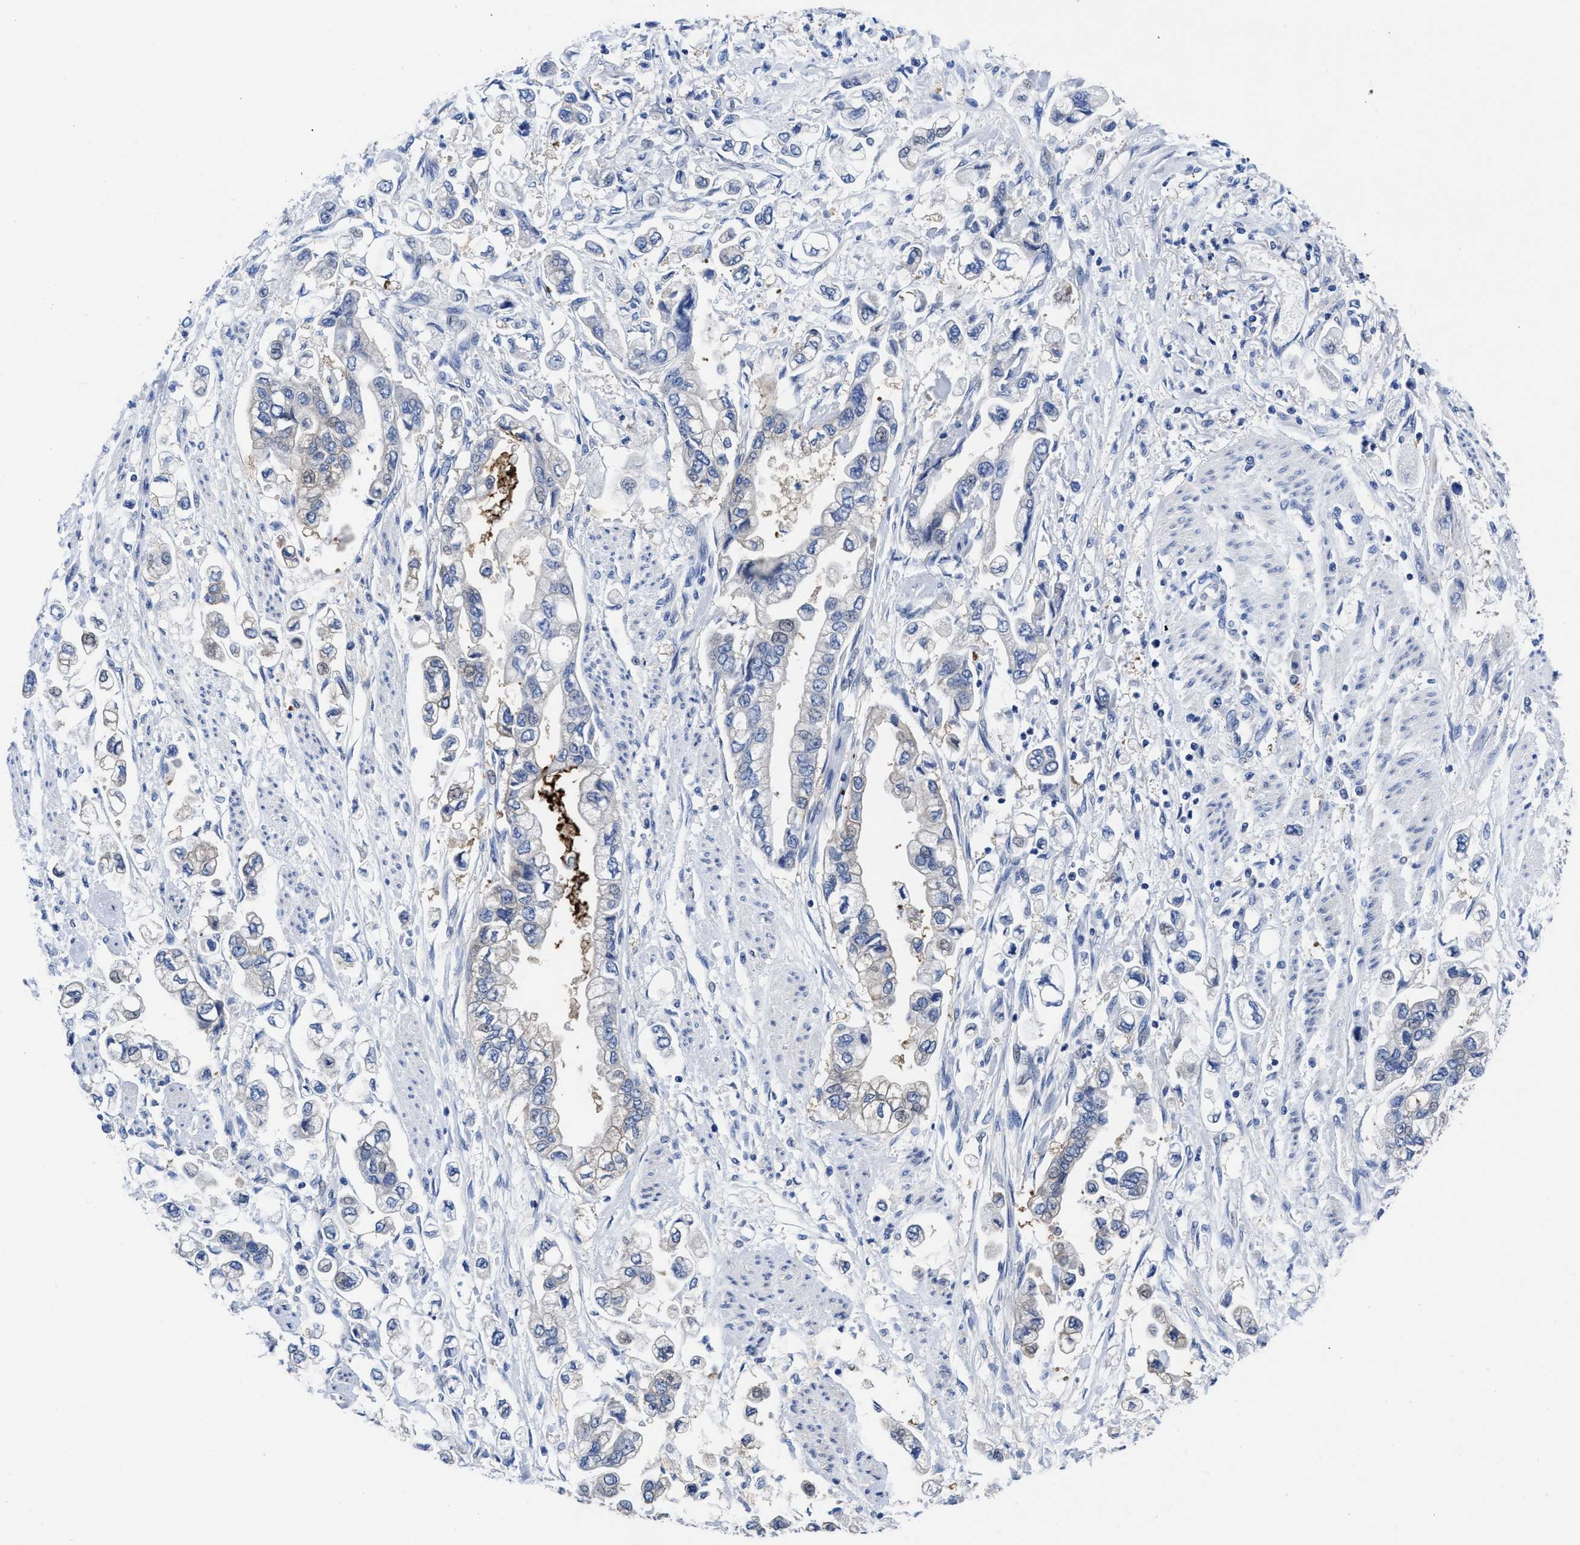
{"staining": {"intensity": "negative", "quantity": "none", "location": "none"}, "tissue": "stomach cancer", "cell_type": "Tumor cells", "image_type": "cancer", "snomed": [{"axis": "morphology", "description": "Normal tissue, NOS"}, {"axis": "morphology", "description": "Adenocarcinoma, NOS"}, {"axis": "topography", "description": "Stomach"}], "caption": "Immunohistochemistry (IHC) histopathology image of neoplastic tissue: human stomach adenocarcinoma stained with DAB shows no significant protein expression in tumor cells.", "gene": "DHRS13", "patient": {"sex": "male", "age": 62}}